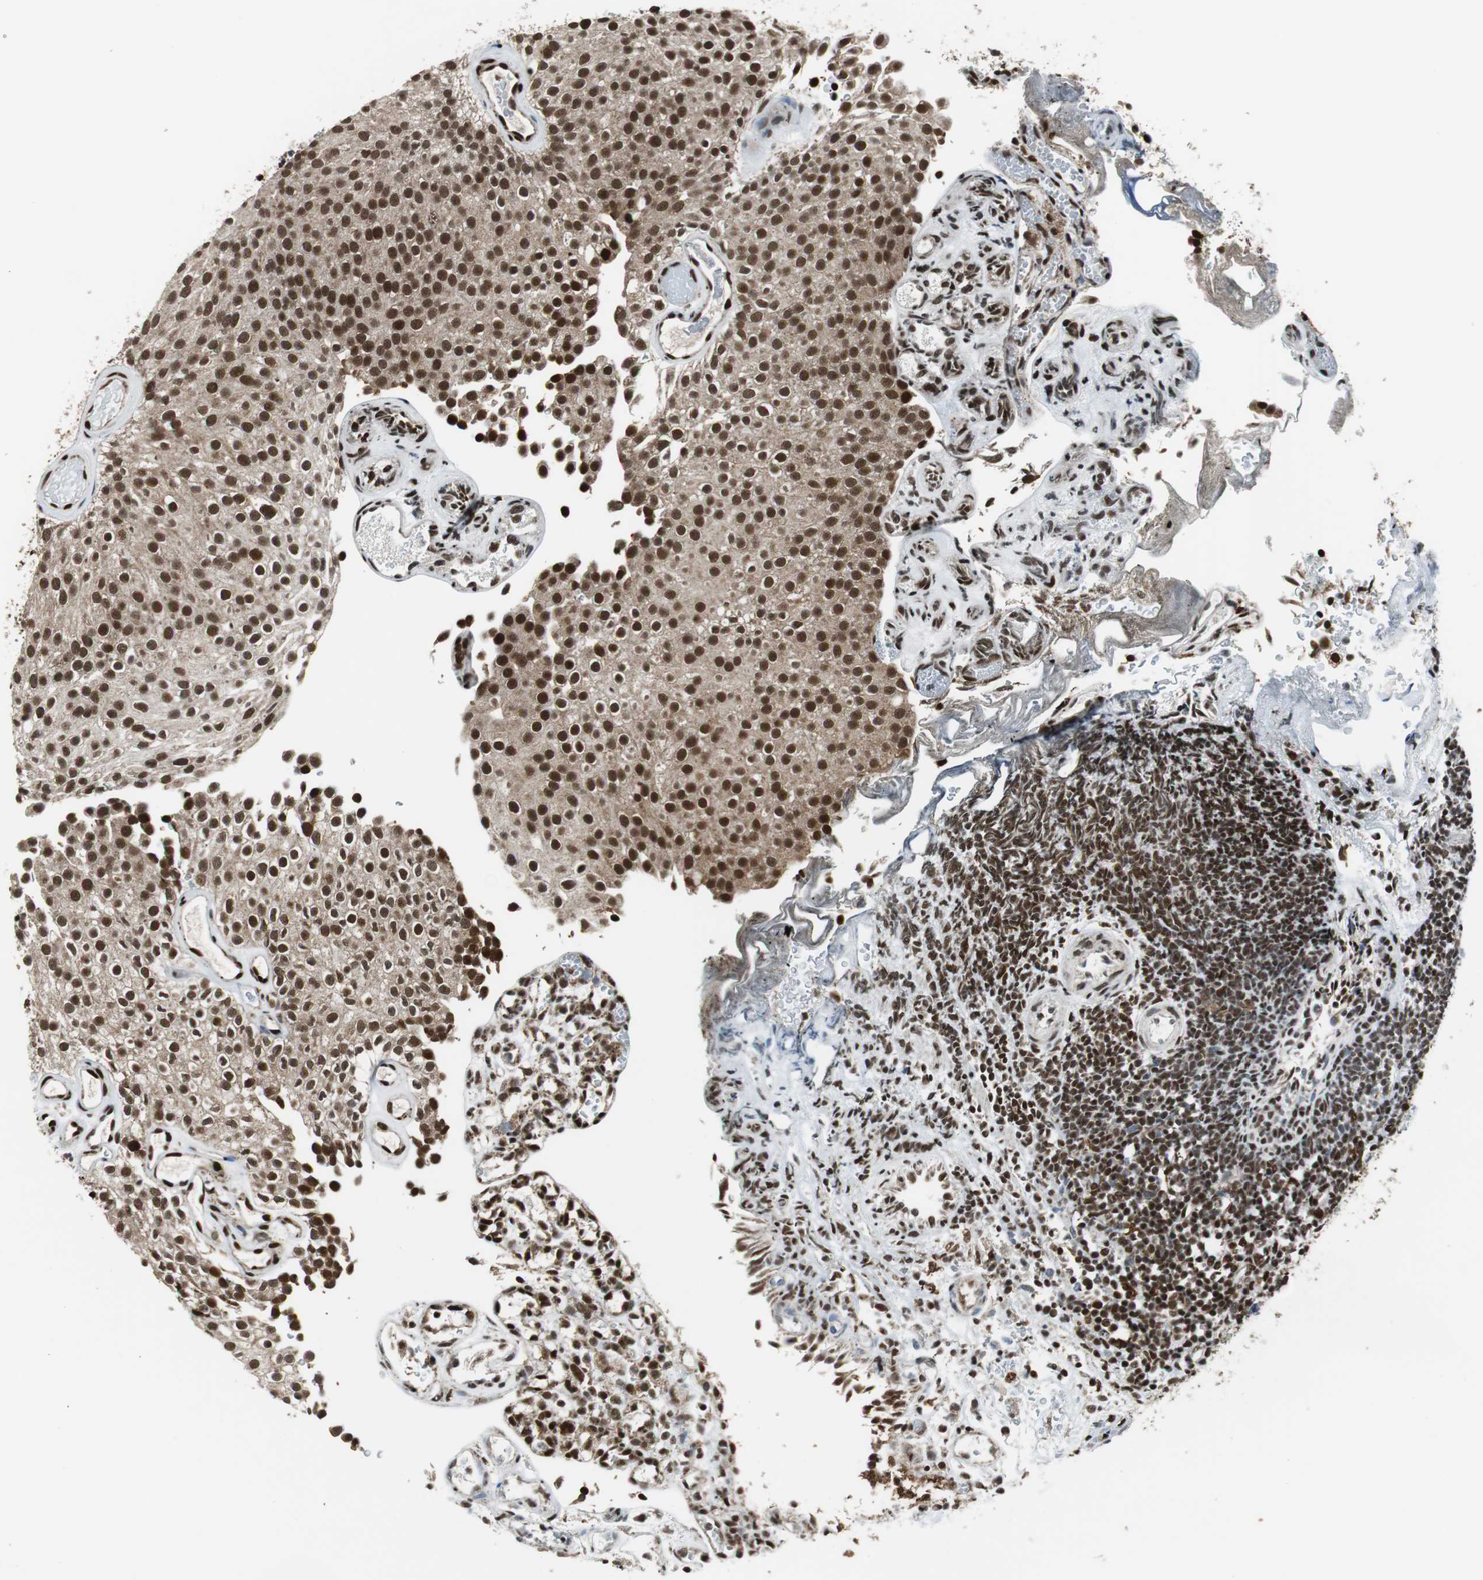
{"staining": {"intensity": "strong", "quantity": ">75%", "location": "nuclear"}, "tissue": "urothelial cancer", "cell_type": "Tumor cells", "image_type": "cancer", "snomed": [{"axis": "morphology", "description": "Urothelial carcinoma, Low grade"}, {"axis": "topography", "description": "Urinary bladder"}], "caption": "Immunohistochemistry histopathology image of low-grade urothelial carcinoma stained for a protein (brown), which reveals high levels of strong nuclear positivity in approximately >75% of tumor cells.", "gene": "HDAC1", "patient": {"sex": "male", "age": 78}}